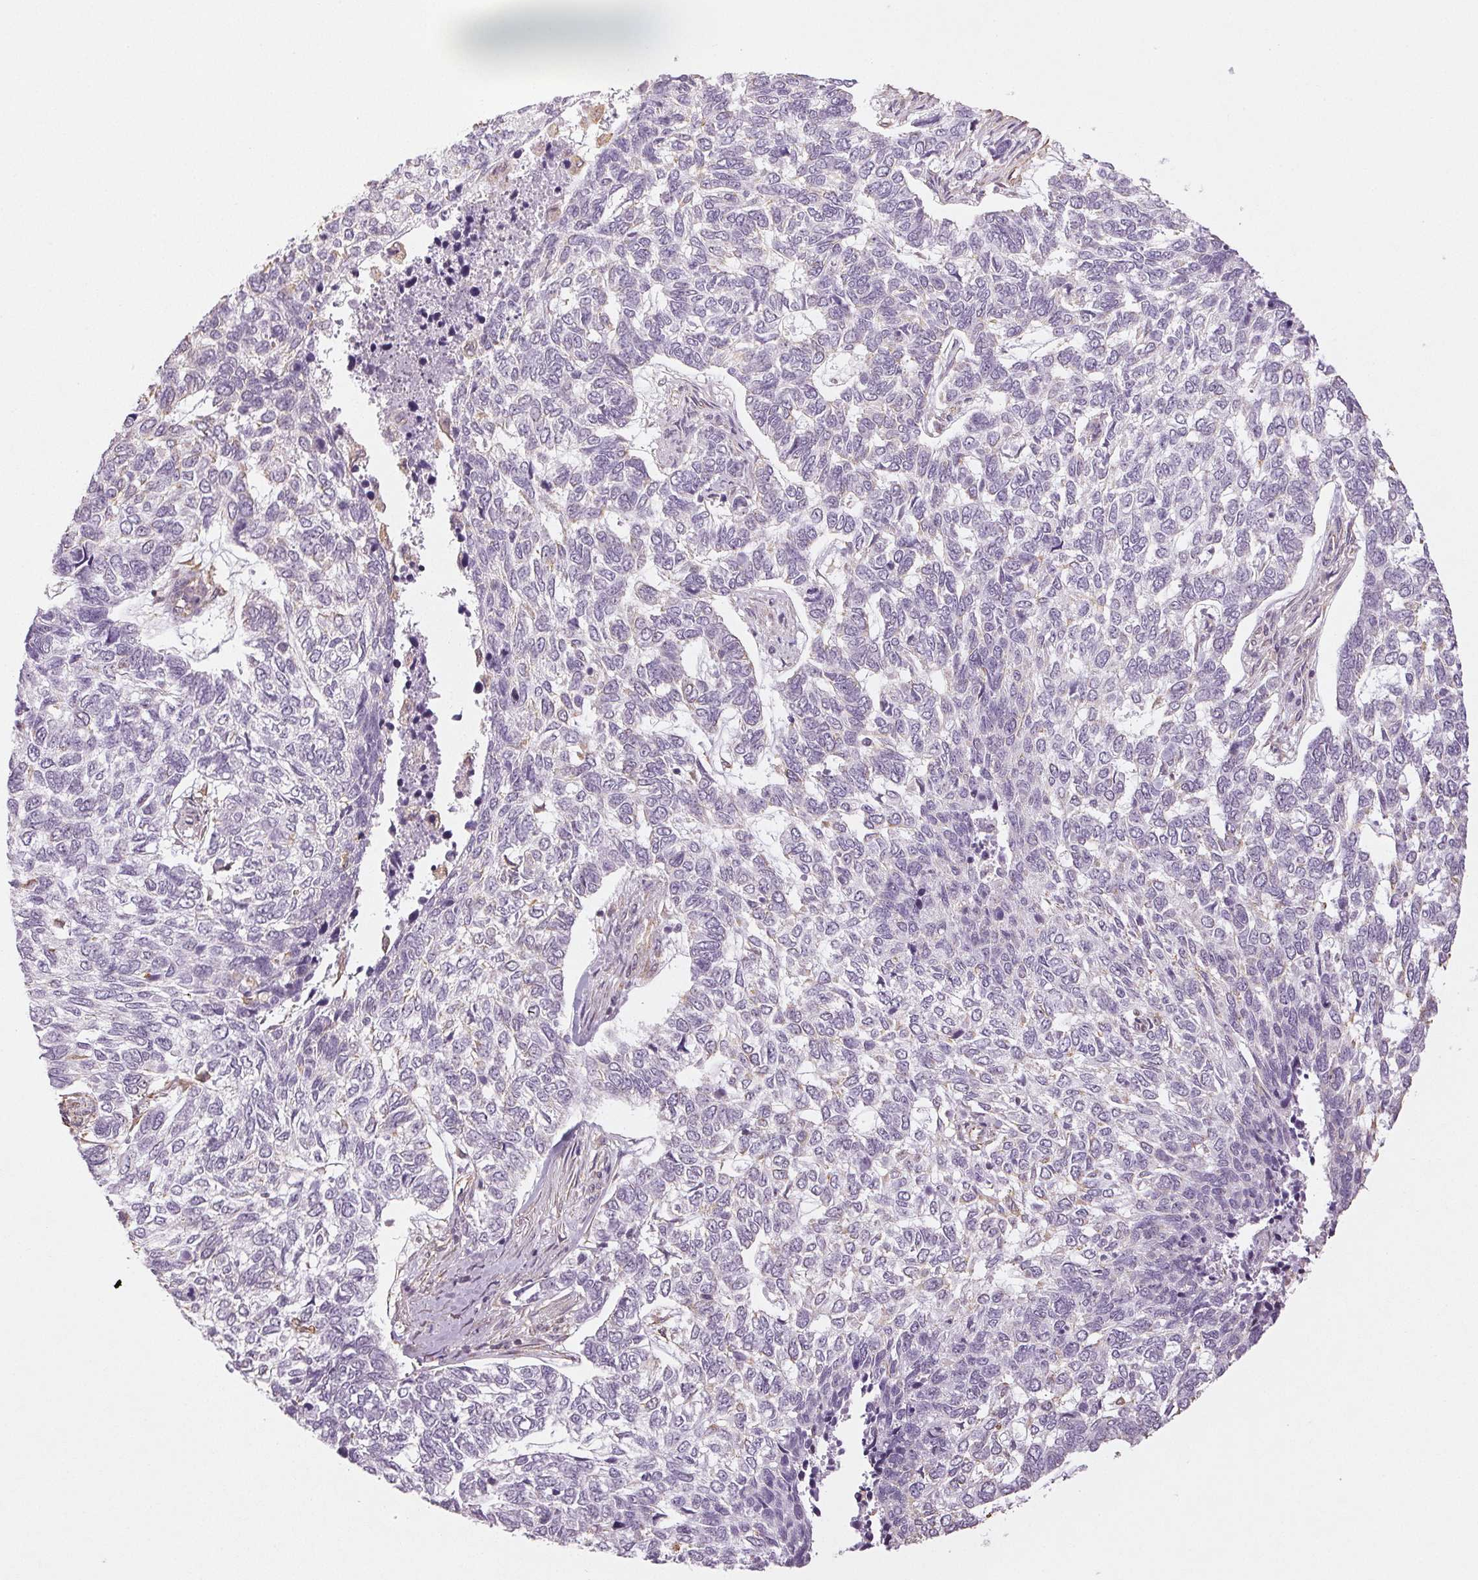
{"staining": {"intensity": "negative", "quantity": "none", "location": "none"}, "tissue": "skin cancer", "cell_type": "Tumor cells", "image_type": "cancer", "snomed": [{"axis": "morphology", "description": "Basal cell carcinoma"}, {"axis": "topography", "description": "Skin"}], "caption": "Immunohistochemistry (IHC) image of neoplastic tissue: human skin cancer stained with DAB exhibits no significant protein expression in tumor cells. The staining was performed using DAB to visualize the protein expression in brown, while the nuclei were stained in blue with hematoxylin (Magnification: 20x).", "gene": "COL7A1", "patient": {"sex": "female", "age": 65}}